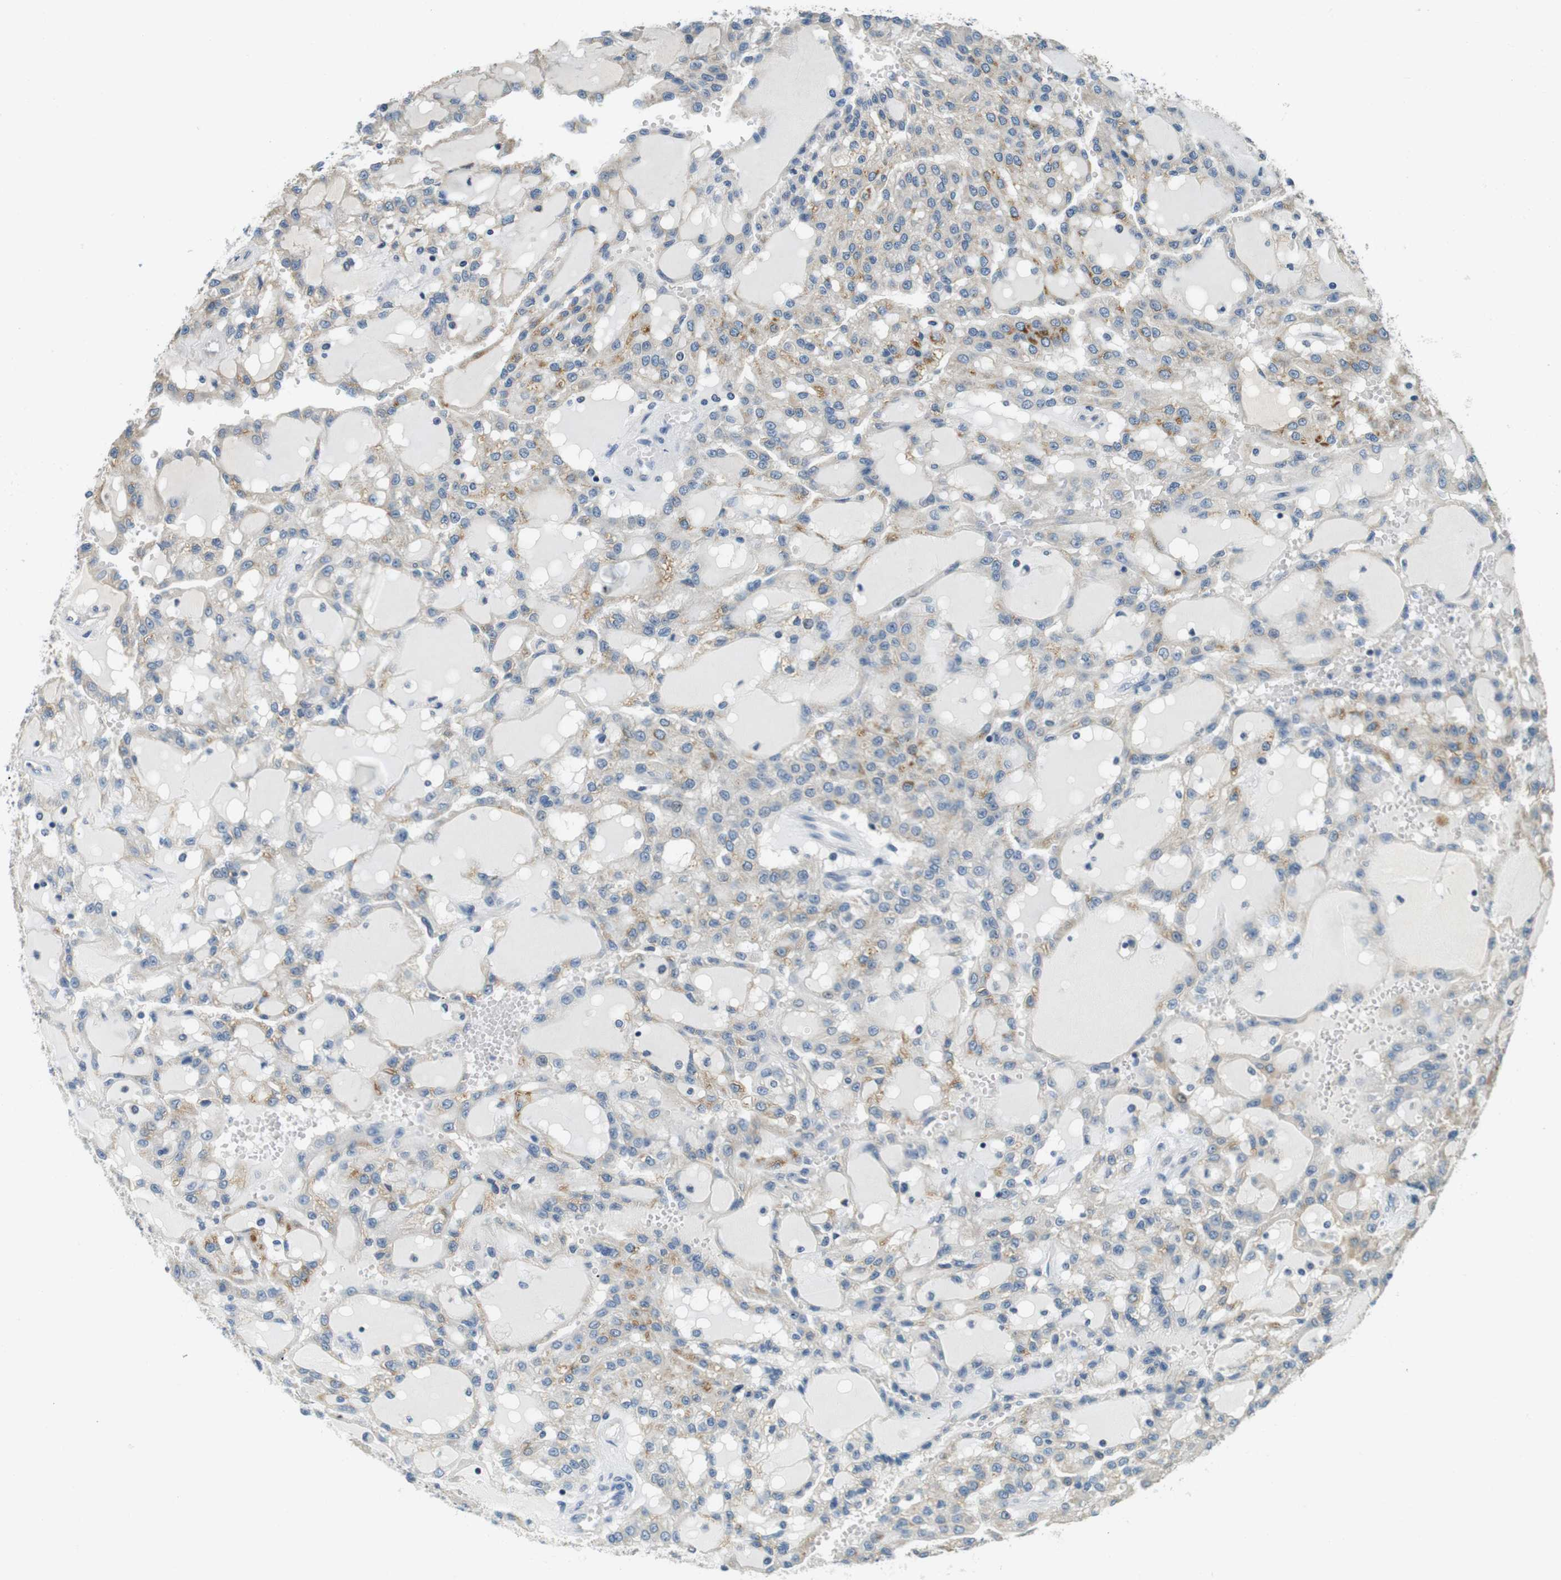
{"staining": {"intensity": "moderate", "quantity": "<25%", "location": "cytoplasmic/membranous"}, "tissue": "renal cancer", "cell_type": "Tumor cells", "image_type": "cancer", "snomed": [{"axis": "morphology", "description": "Adenocarcinoma, NOS"}, {"axis": "topography", "description": "Kidney"}], "caption": "Immunohistochemistry (IHC) of adenocarcinoma (renal) reveals low levels of moderate cytoplasmic/membranous expression in approximately <25% of tumor cells.", "gene": "DTNA", "patient": {"sex": "male", "age": 63}}